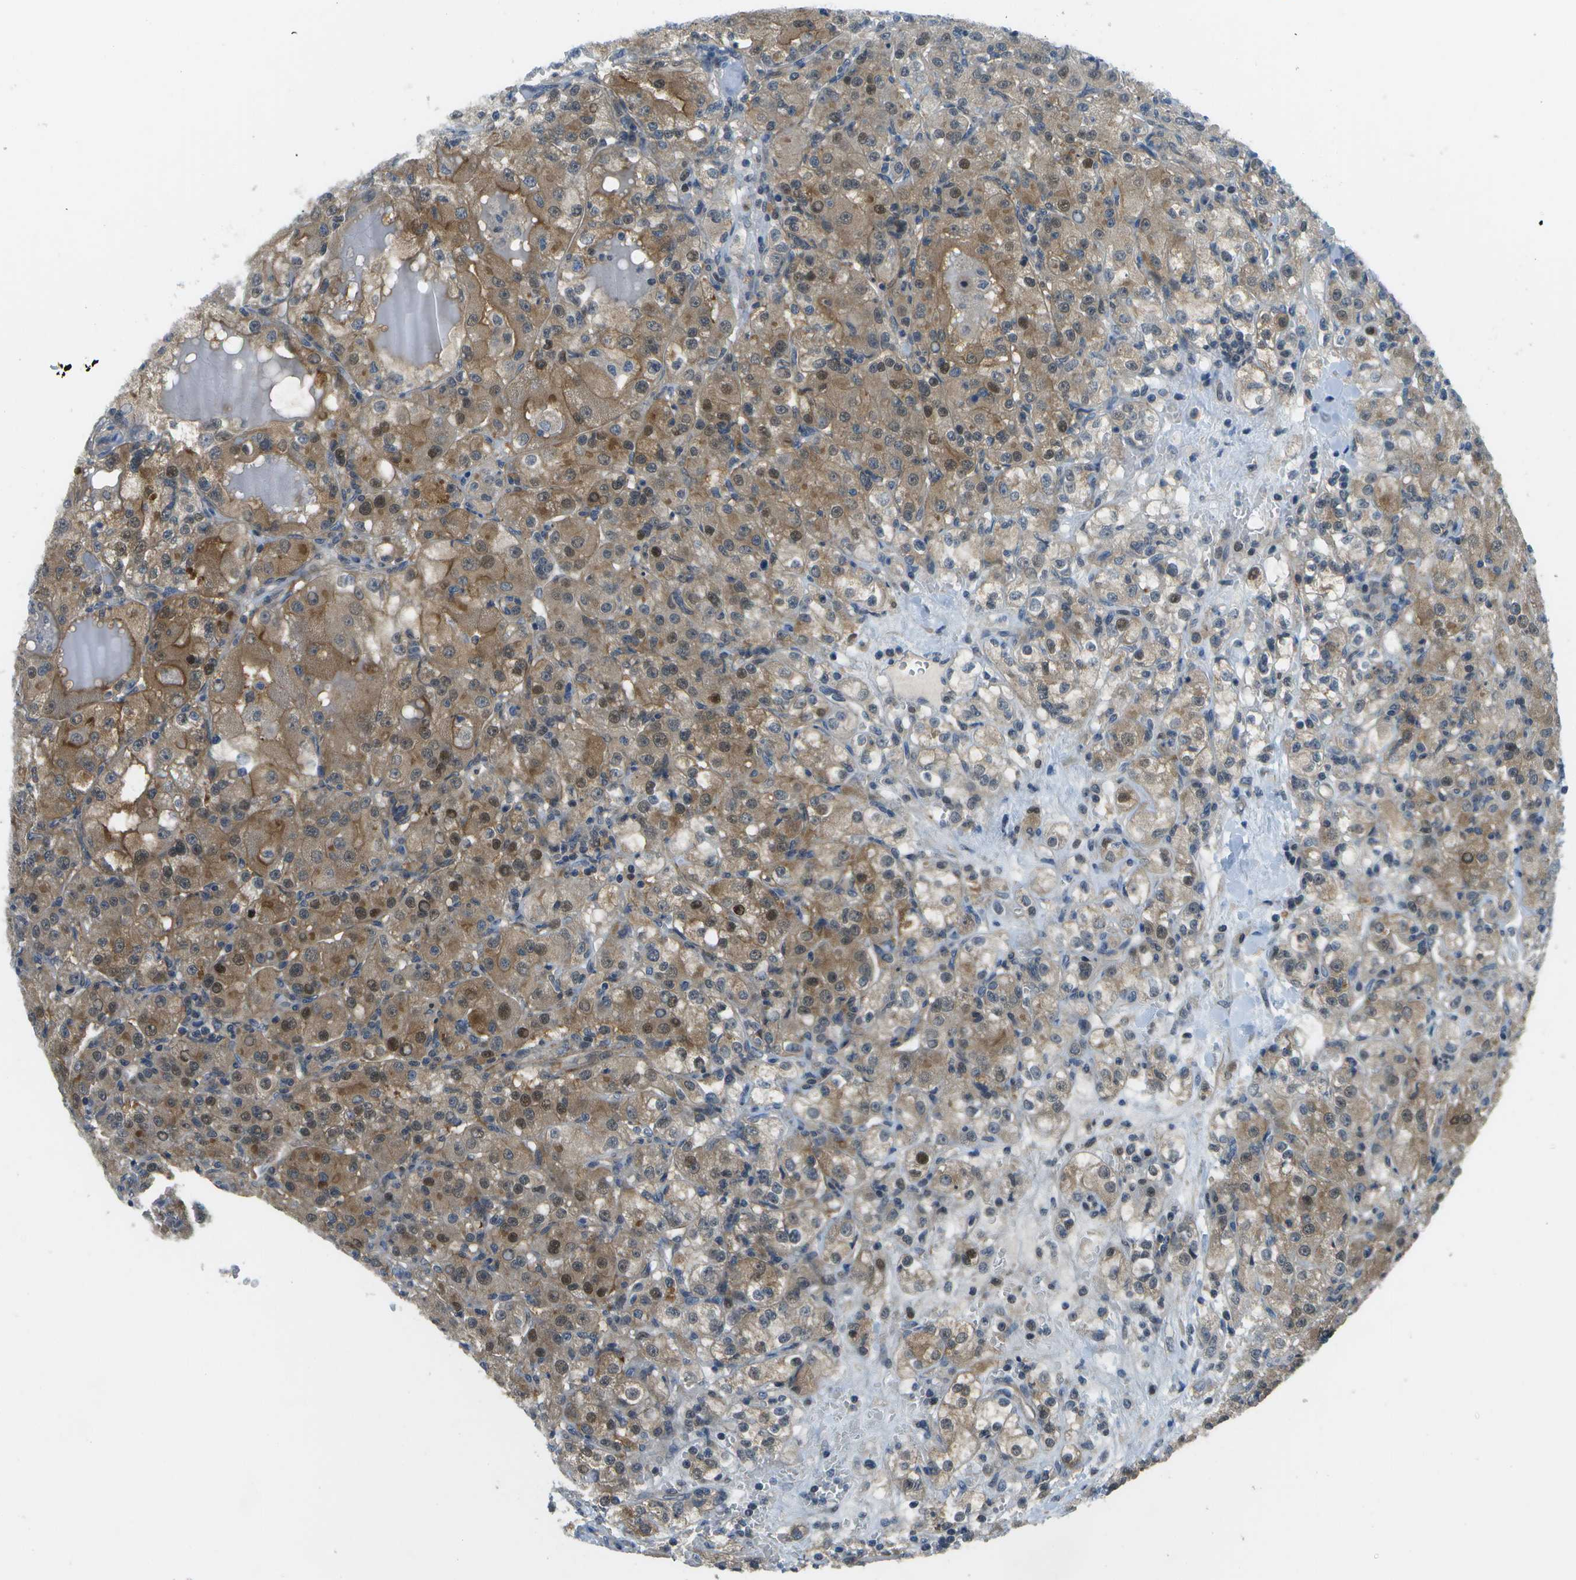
{"staining": {"intensity": "moderate", "quantity": ">75%", "location": "cytoplasmic/membranous"}, "tissue": "renal cancer", "cell_type": "Tumor cells", "image_type": "cancer", "snomed": [{"axis": "morphology", "description": "Normal tissue, NOS"}, {"axis": "morphology", "description": "Adenocarcinoma, NOS"}, {"axis": "topography", "description": "Kidney"}], "caption": "Immunohistochemistry (IHC) of human renal cancer (adenocarcinoma) shows medium levels of moderate cytoplasmic/membranous staining in about >75% of tumor cells. (DAB = brown stain, brightfield microscopy at high magnification).", "gene": "ENPP5", "patient": {"sex": "male", "age": 61}}